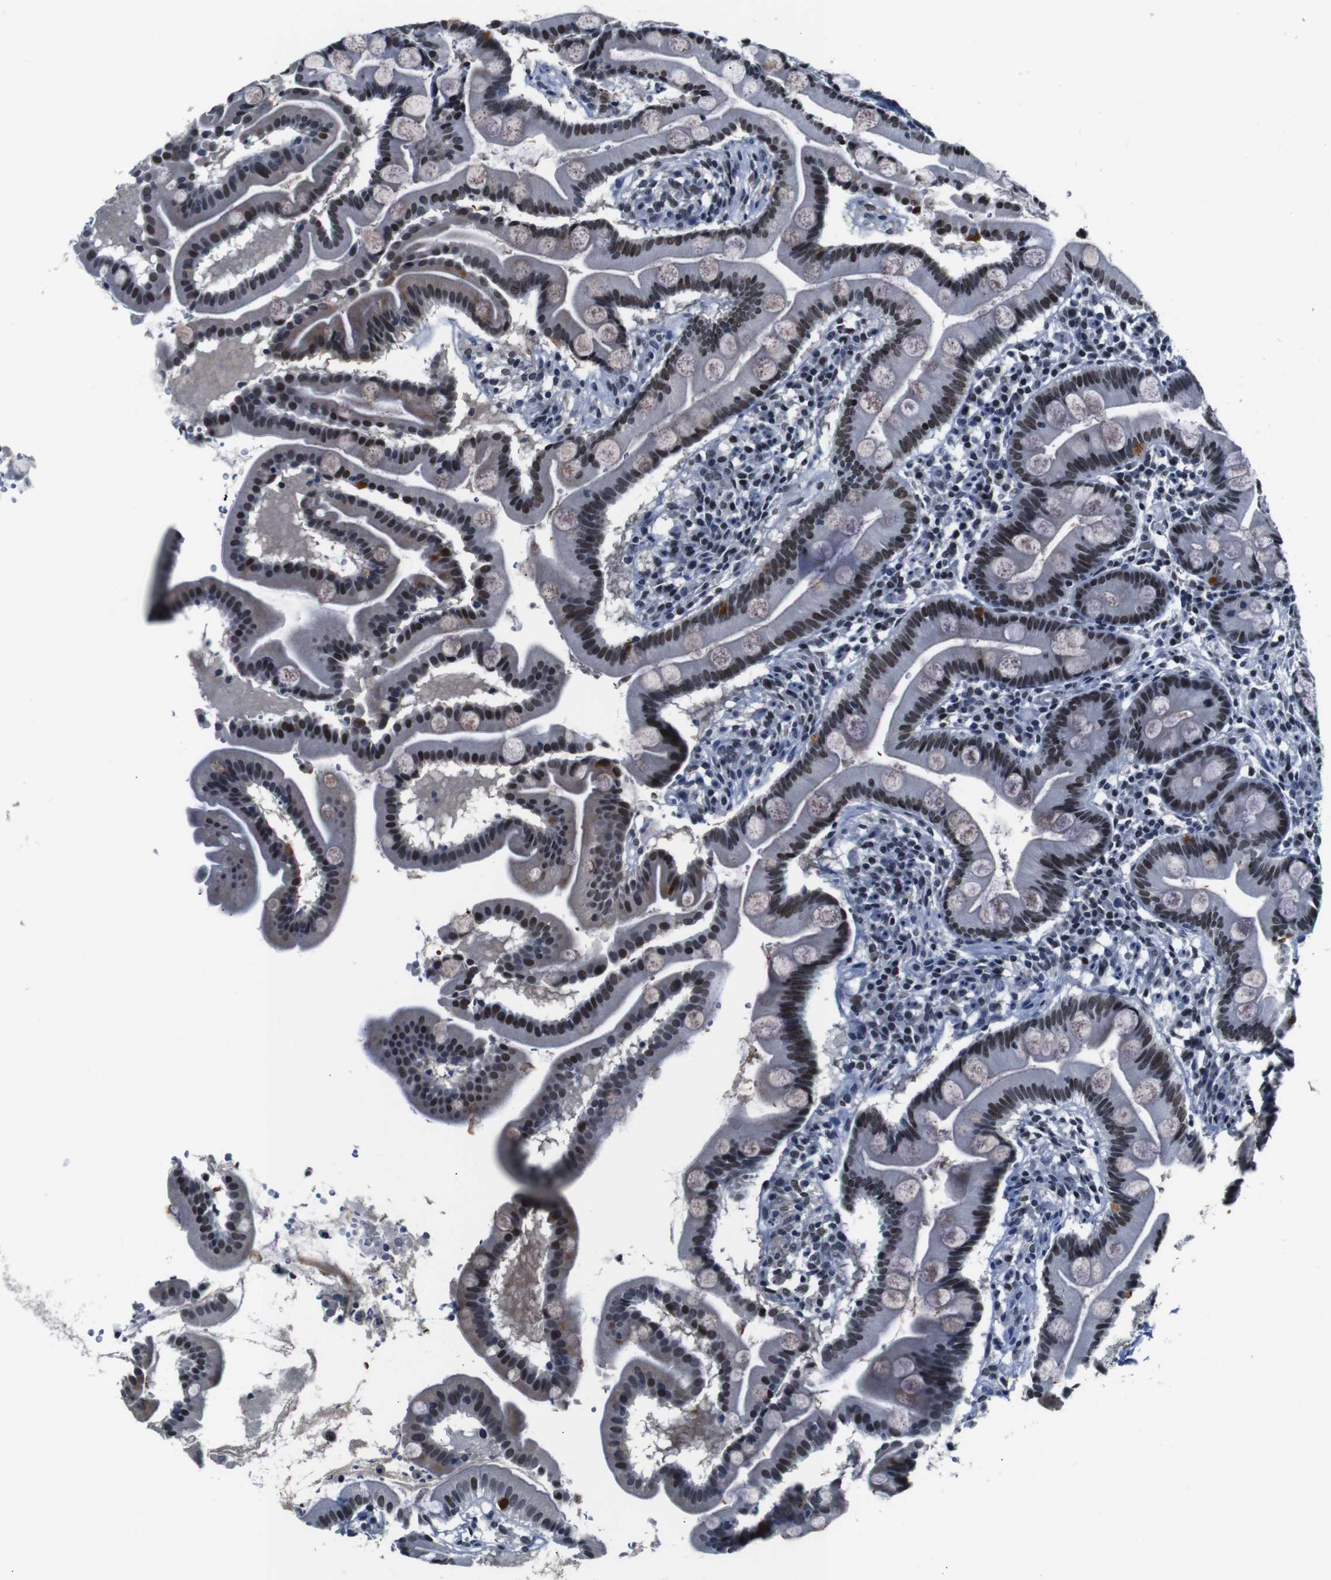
{"staining": {"intensity": "moderate", "quantity": ">75%", "location": "cytoplasmic/membranous,nuclear"}, "tissue": "duodenum", "cell_type": "Glandular cells", "image_type": "normal", "snomed": [{"axis": "morphology", "description": "Normal tissue, NOS"}, {"axis": "topography", "description": "Duodenum"}], "caption": "Moderate cytoplasmic/membranous,nuclear staining for a protein is present in approximately >75% of glandular cells of unremarkable duodenum using immunohistochemistry (IHC).", "gene": "ILDR2", "patient": {"sex": "male", "age": 50}}